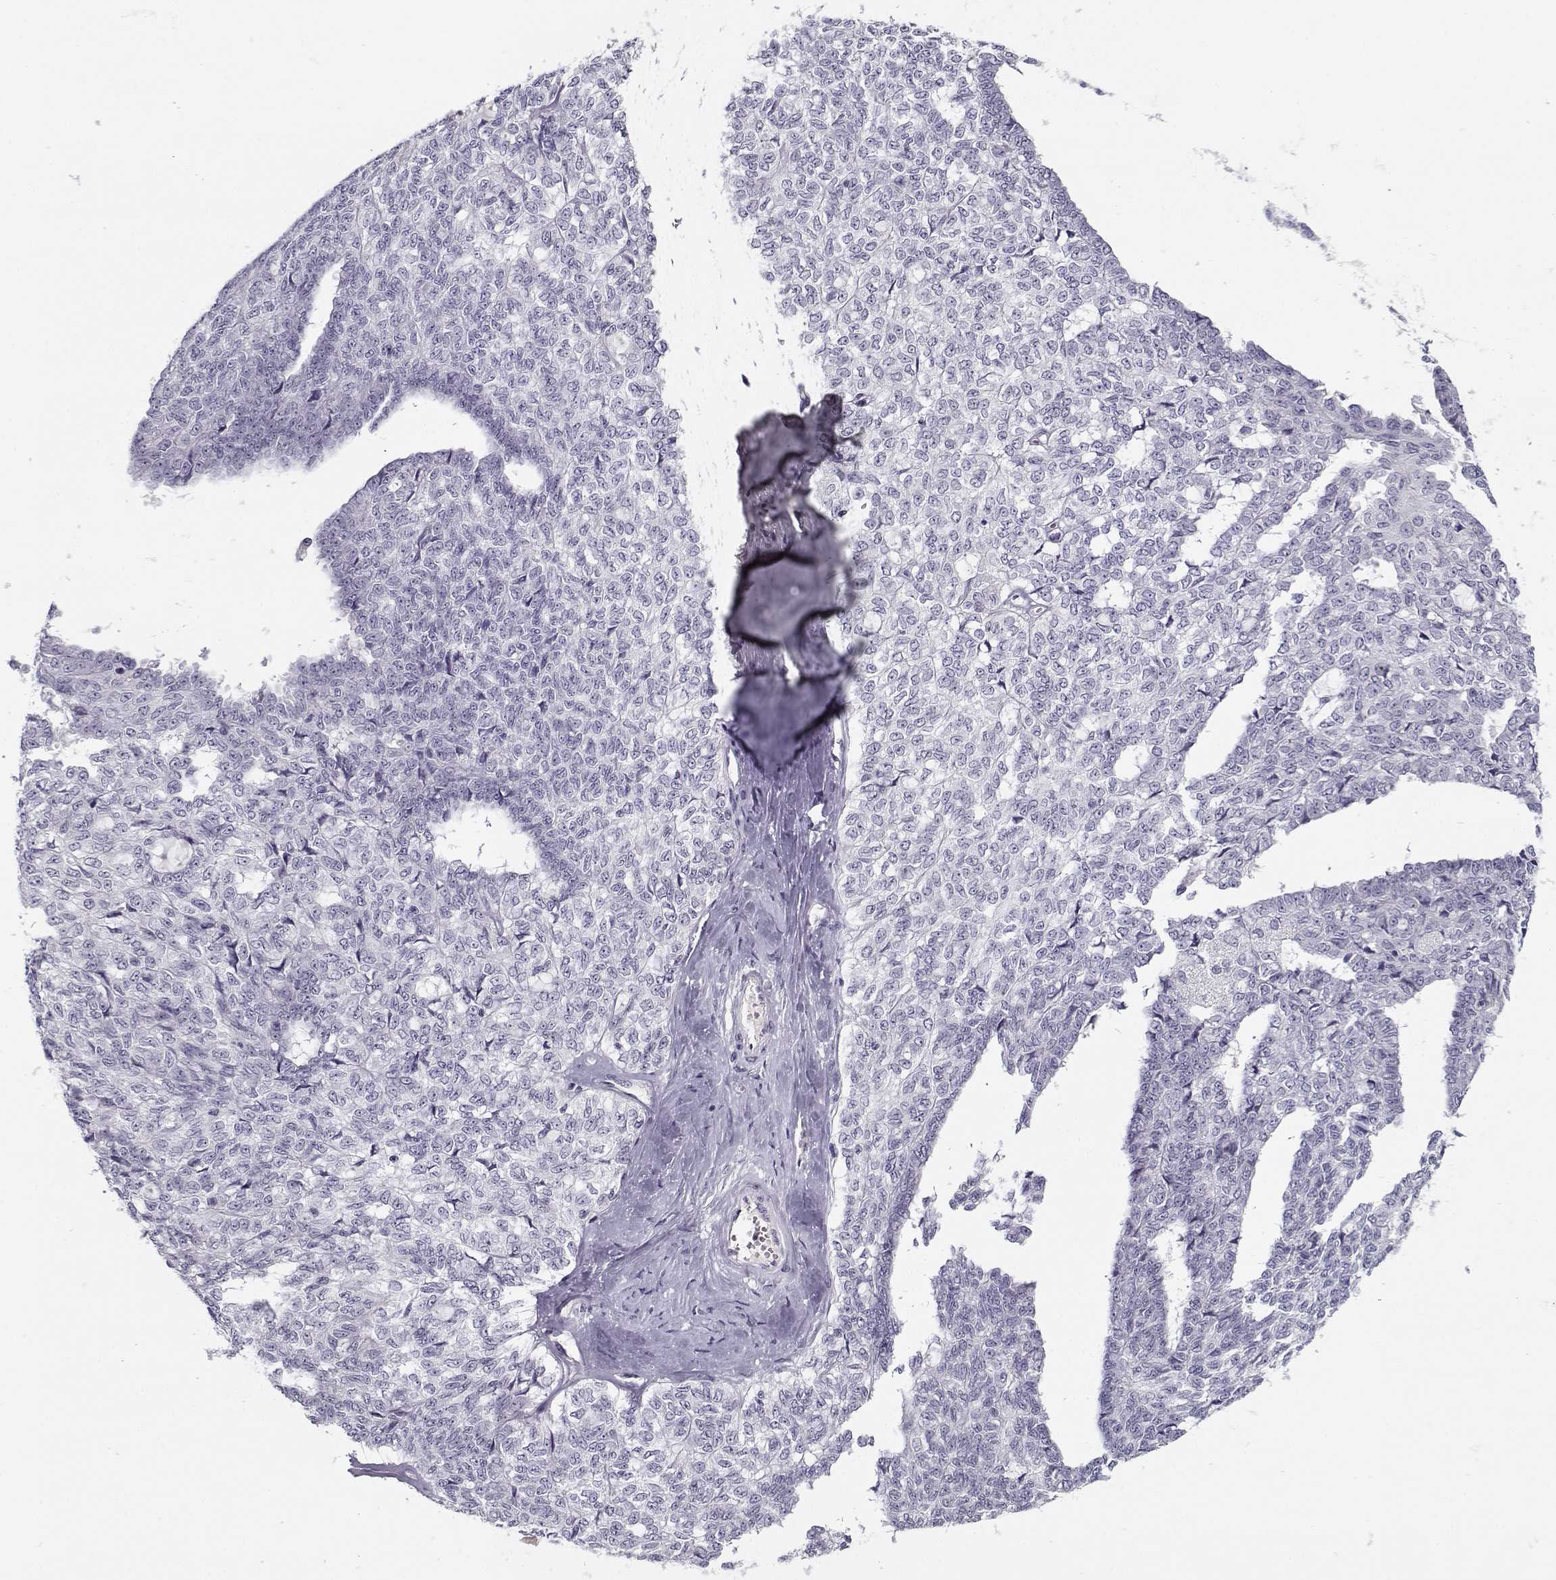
{"staining": {"intensity": "negative", "quantity": "none", "location": "none"}, "tissue": "ovarian cancer", "cell_type": "Tumor cells", "image_type": "cancer", "snomed": [{"axis": "morphology", "description": "Cystadenocarcinoma, serous, NOS"}, {"axis": "topography", "description": "Ovary"}], "caption": "Histopathology image shows no protein staining in tumor cells of ovarian serous cystadenocarcinoma tissue.", "gene": "C16orf86", "patient": {"sex": "female", "age": 71}}